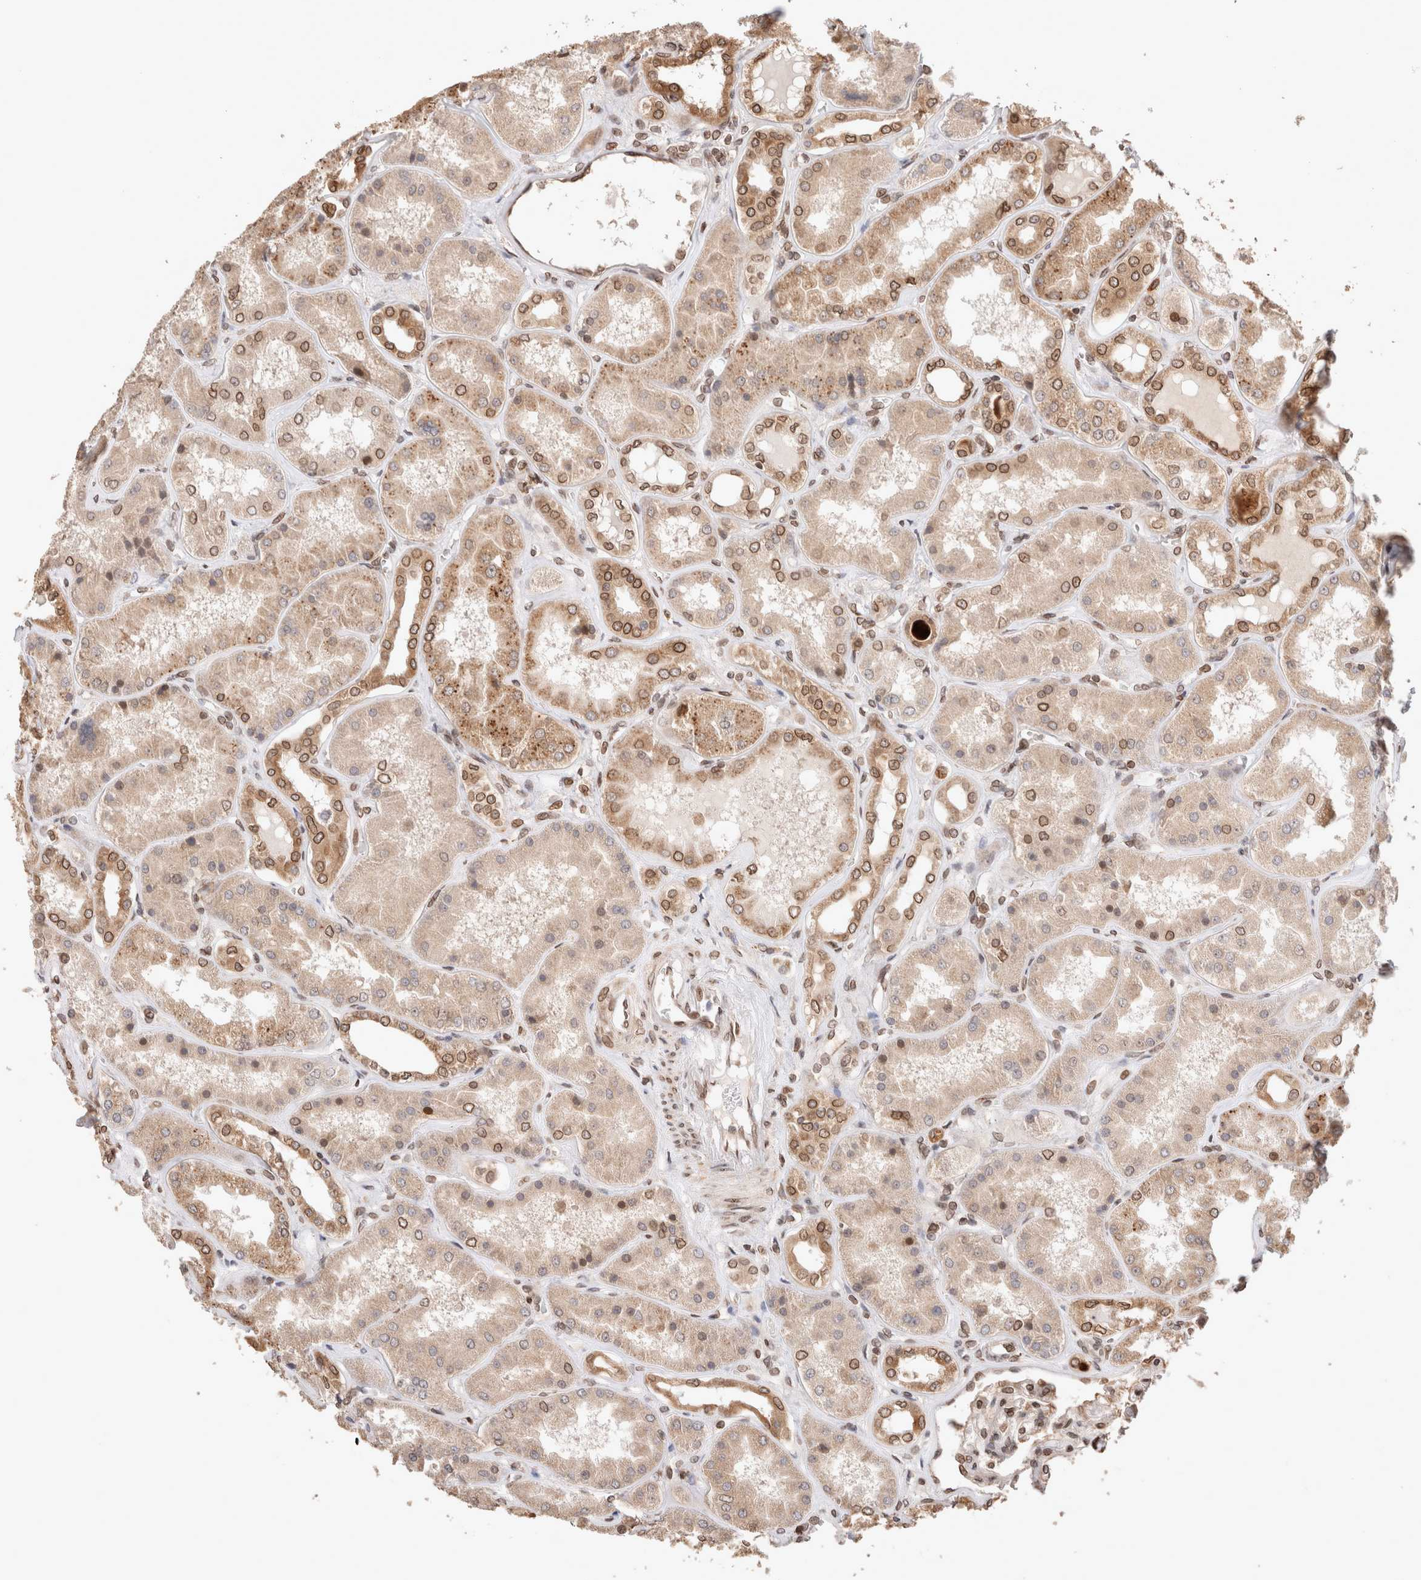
{"staining": {"intensity": "moderate", "quantity": ">75%", "location": "nuclear"}, "tissue": "kidney", "cell_type": "Cells in glomeruli", "image_type": "normal", "snomed": [{"axis": "morphology", "description": "Normal tissue, NOS"}, {"axis": "topography", "description": "Kidney"}], "caption": "The immunohistochemical stain highlights moderate nuclear expression in cells in glomeruli of normal kidney.", "gene": "TPR", "patient": {"sex": "female", "age": 56}}